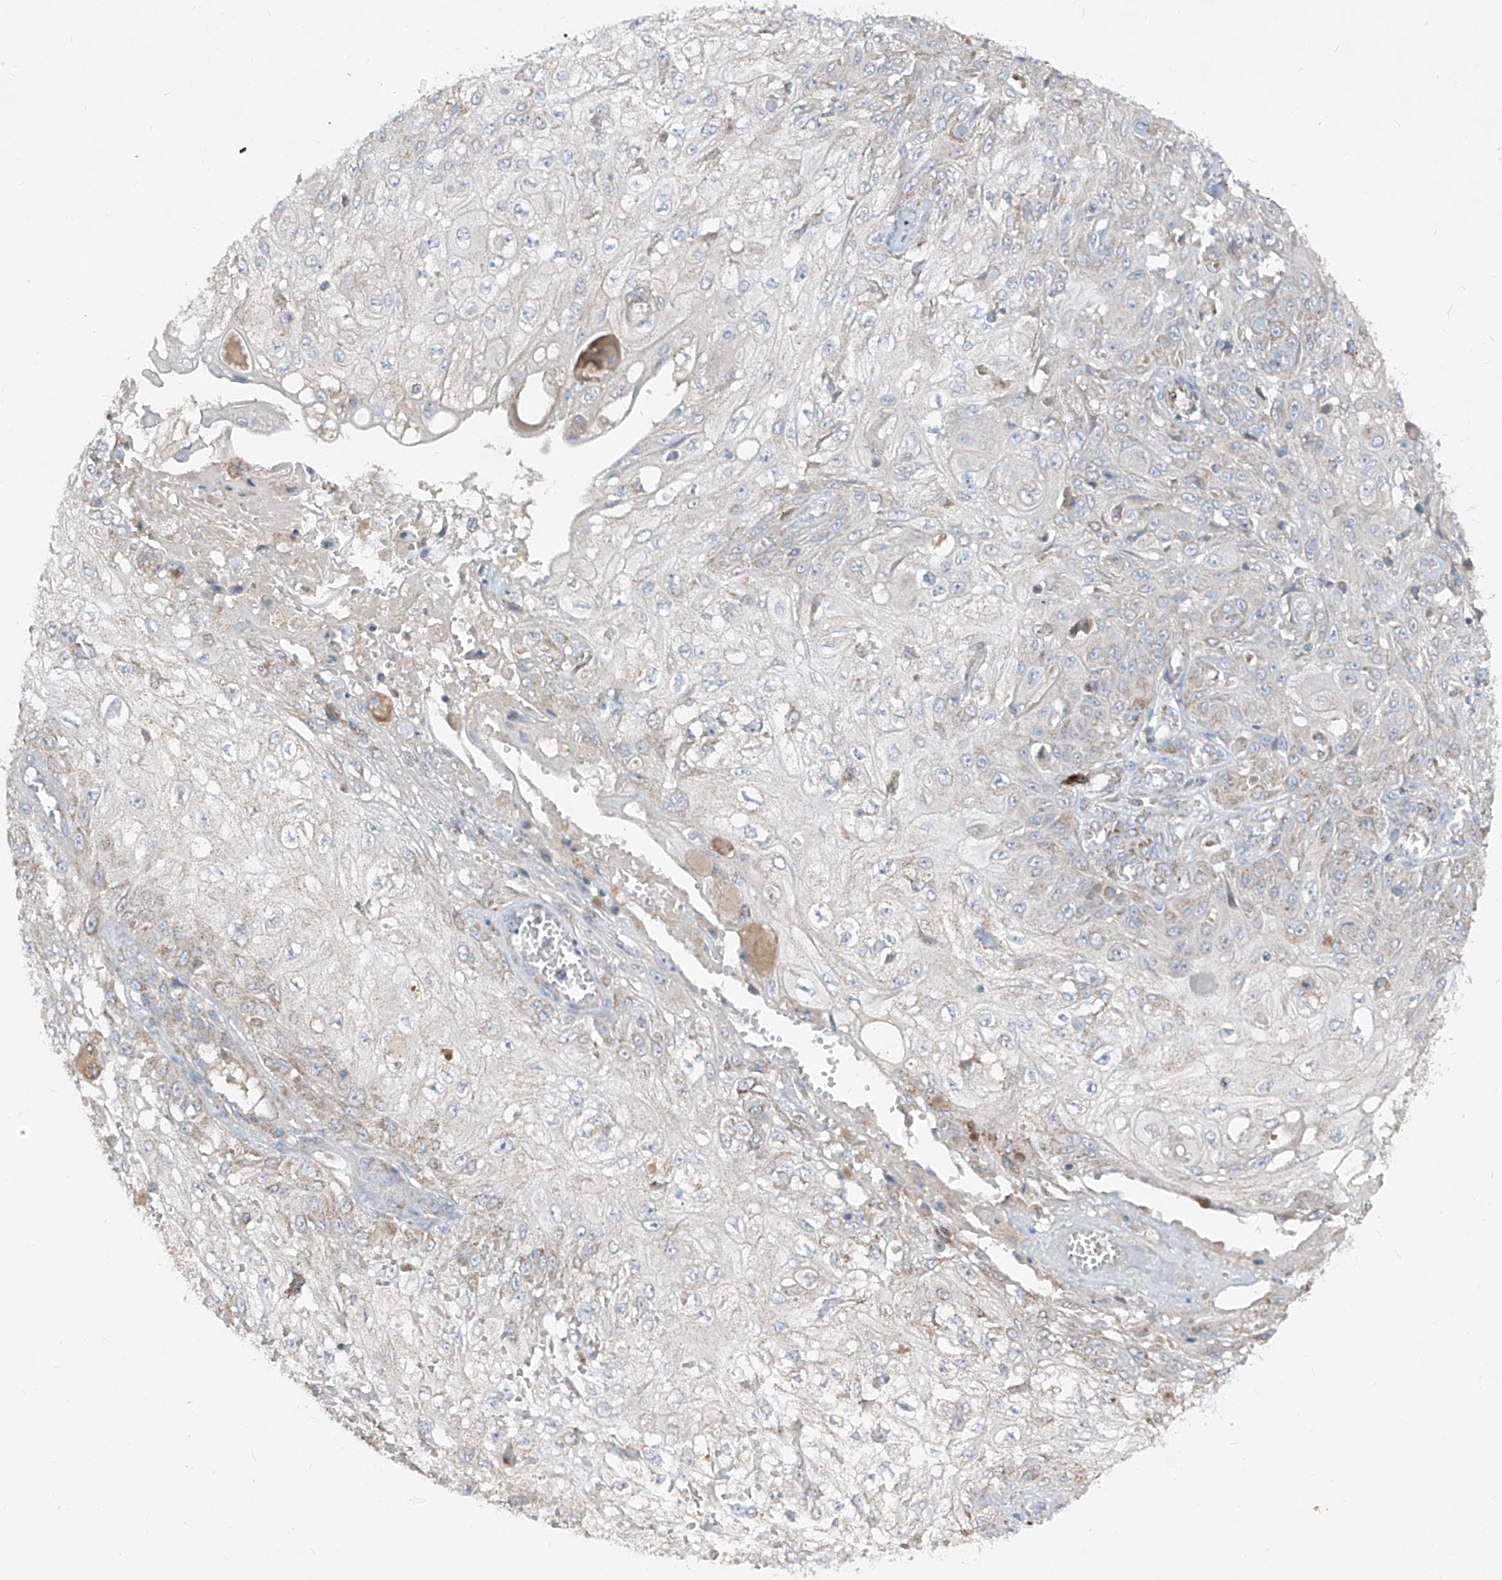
{"staining": {"intensity": "weak", "quantity": "<25%", "location": "cytoplasmic/membranous"}, "tissue": "skin cancer", "cell_type": "Tumor cells", "image_type": "cancer", "snomed": [{"axis": "morphology", "description": "Squamous cell carcinoma, NOS"}, {"axis": "morphology", "description": "Squamous cell carcinoma, metastatic, NOS"}, {"axis": "topography", "description": "Skin"}, {"axis": "topography", "description": "Lymph node"}], "caption": "Tumor cells are negative for brown protein staining in skin cancer (metastatic squamous cell carcinoma). (DAB immunohistochemistry with hematoxylin counter stain).", "gene": "ABCD3", "patient": {"sex": "male", "age": 75}}